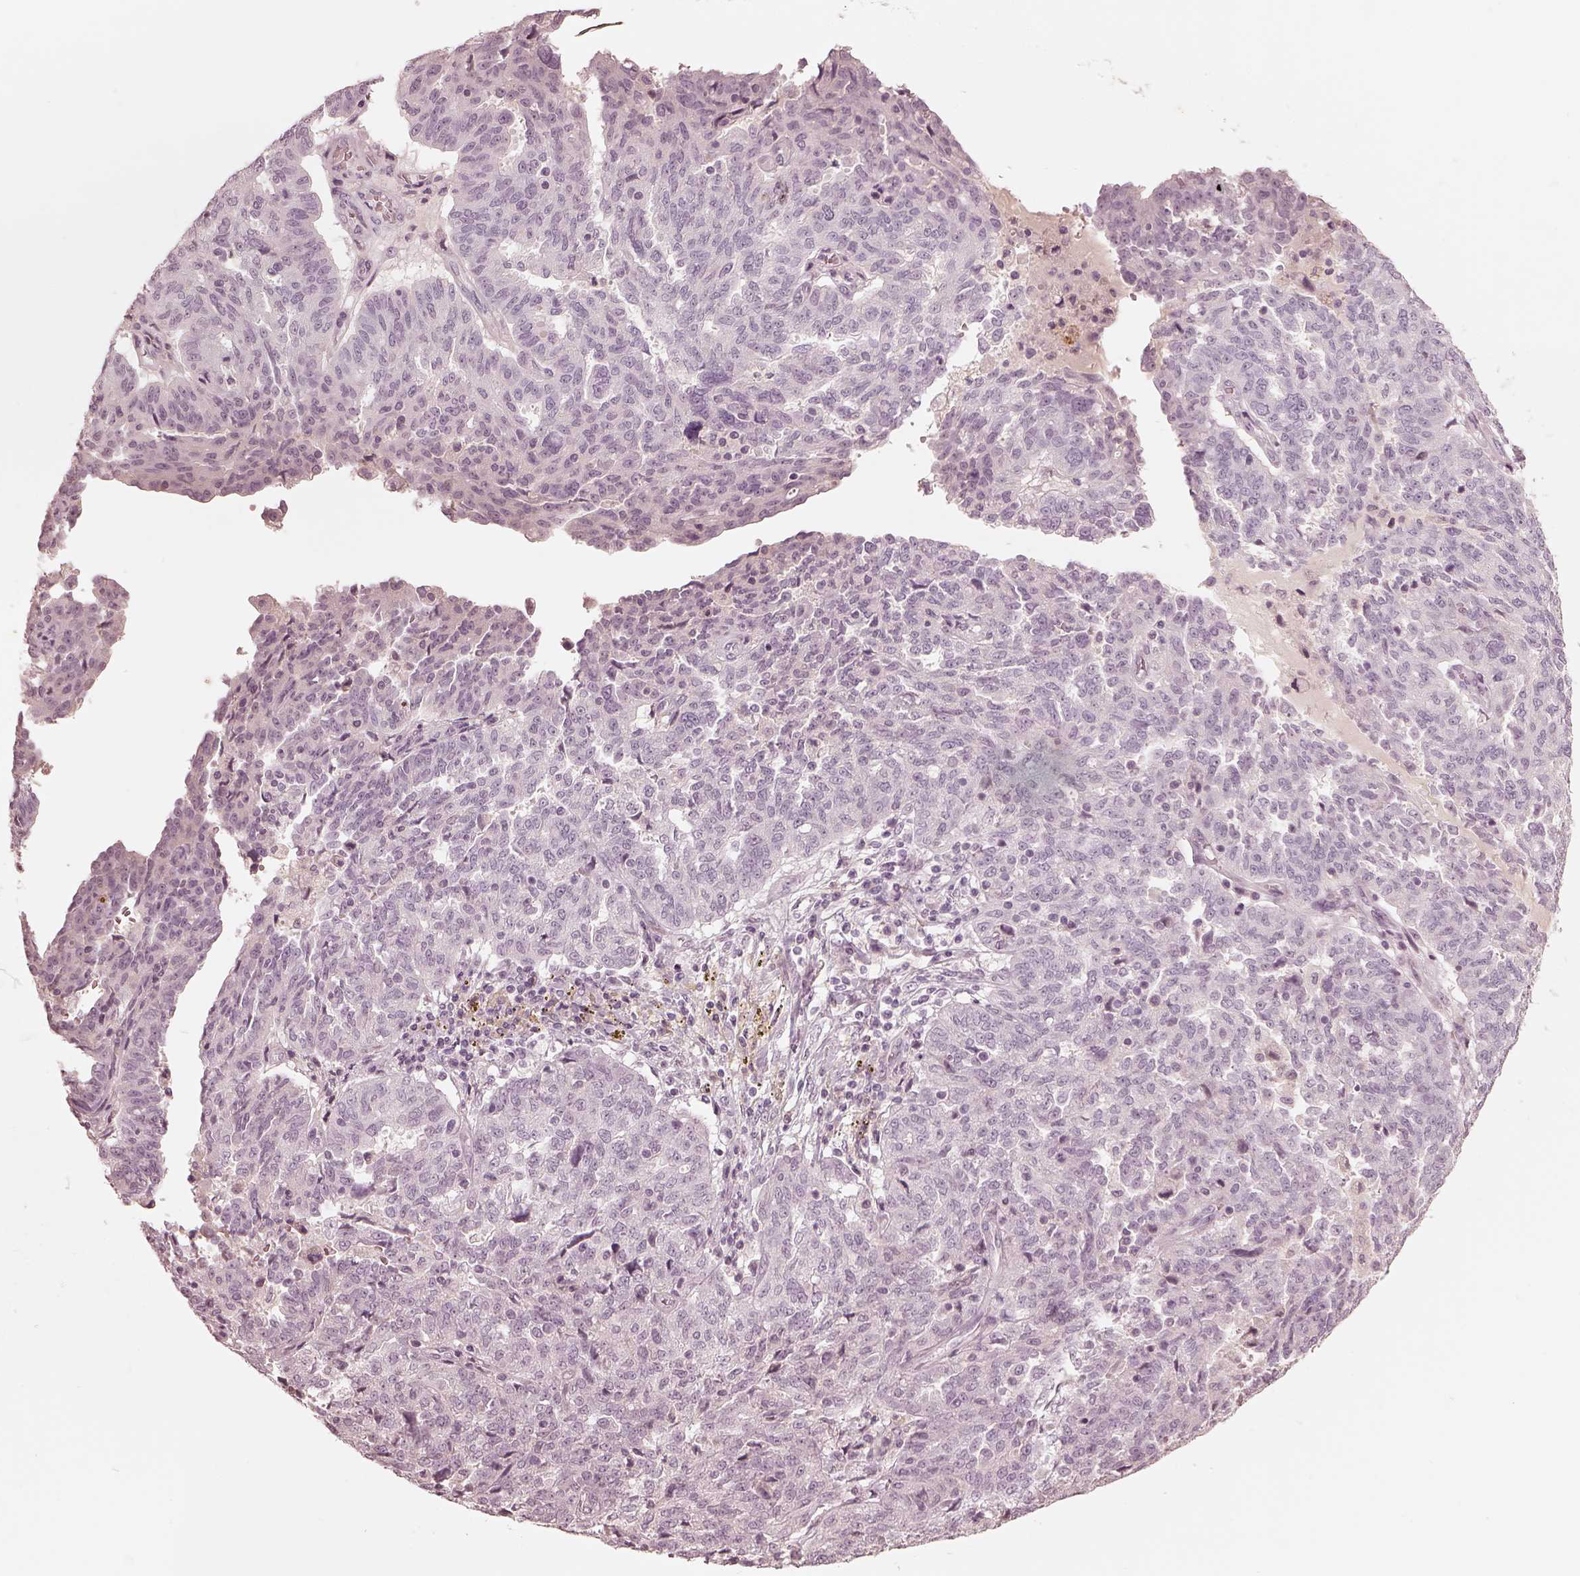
{"staining": {"intensity": "negative", "quantity": "none", "location": "none"}, "tissue": "ovarian cancer", "cell_type": "Tumor cells", "image_type": "cancer", "snomed": [{"axis": "morphology", "description": "Cystadenocarcinoma, serous, NOS"}, {"axis": "topography", "description": "Ovary"}], "caption": "Immunohistochemical staining of human ovarian cancer demonstrates no significant positivity in tumor cells.", "gene": "ADRB3", "patient": {"sex": "female", "age": 67}}